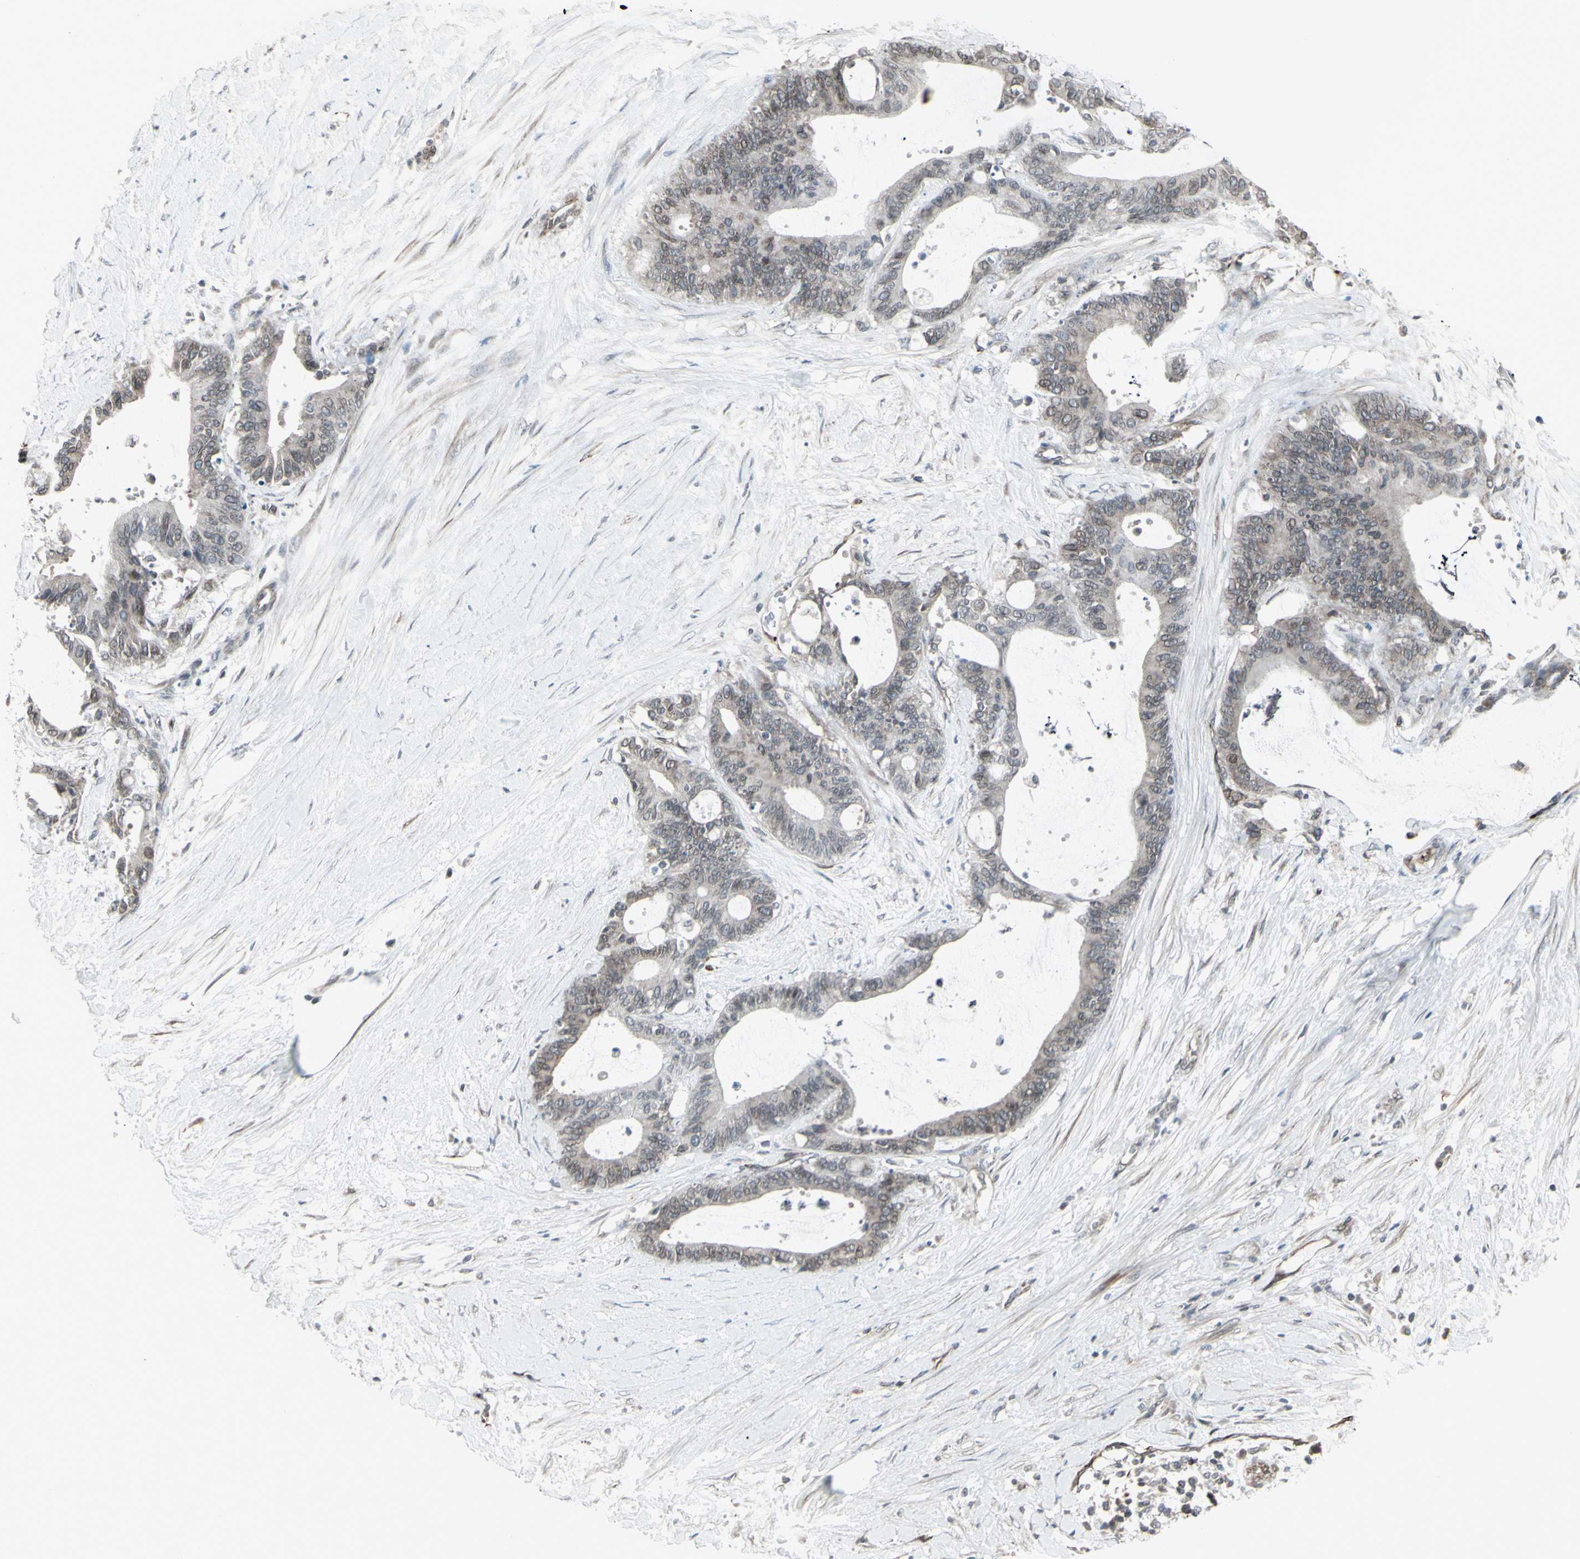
{"staining": {"intensity": "weak", "quantity": "25%-75%", "location": "cytoplasmic/membranous,nuclear"}, "tissue": "liver cancer", "cell_type": "Tumor cells", "image_type": "cancer", "snomed": [{"axis": "morphology", "description": "Cholangiocarcinoma"}, {"axis": "topography", "description": "Liver"}], "caption": "There is low levels of weak cytoplasmic/membranous and nuclear staining in tumor cells of liver cancer, as demonstrated by immunohistochemical staining (brown color).", "gene": "DTX3L", "patient": {"sex": "female", "age": 73}}